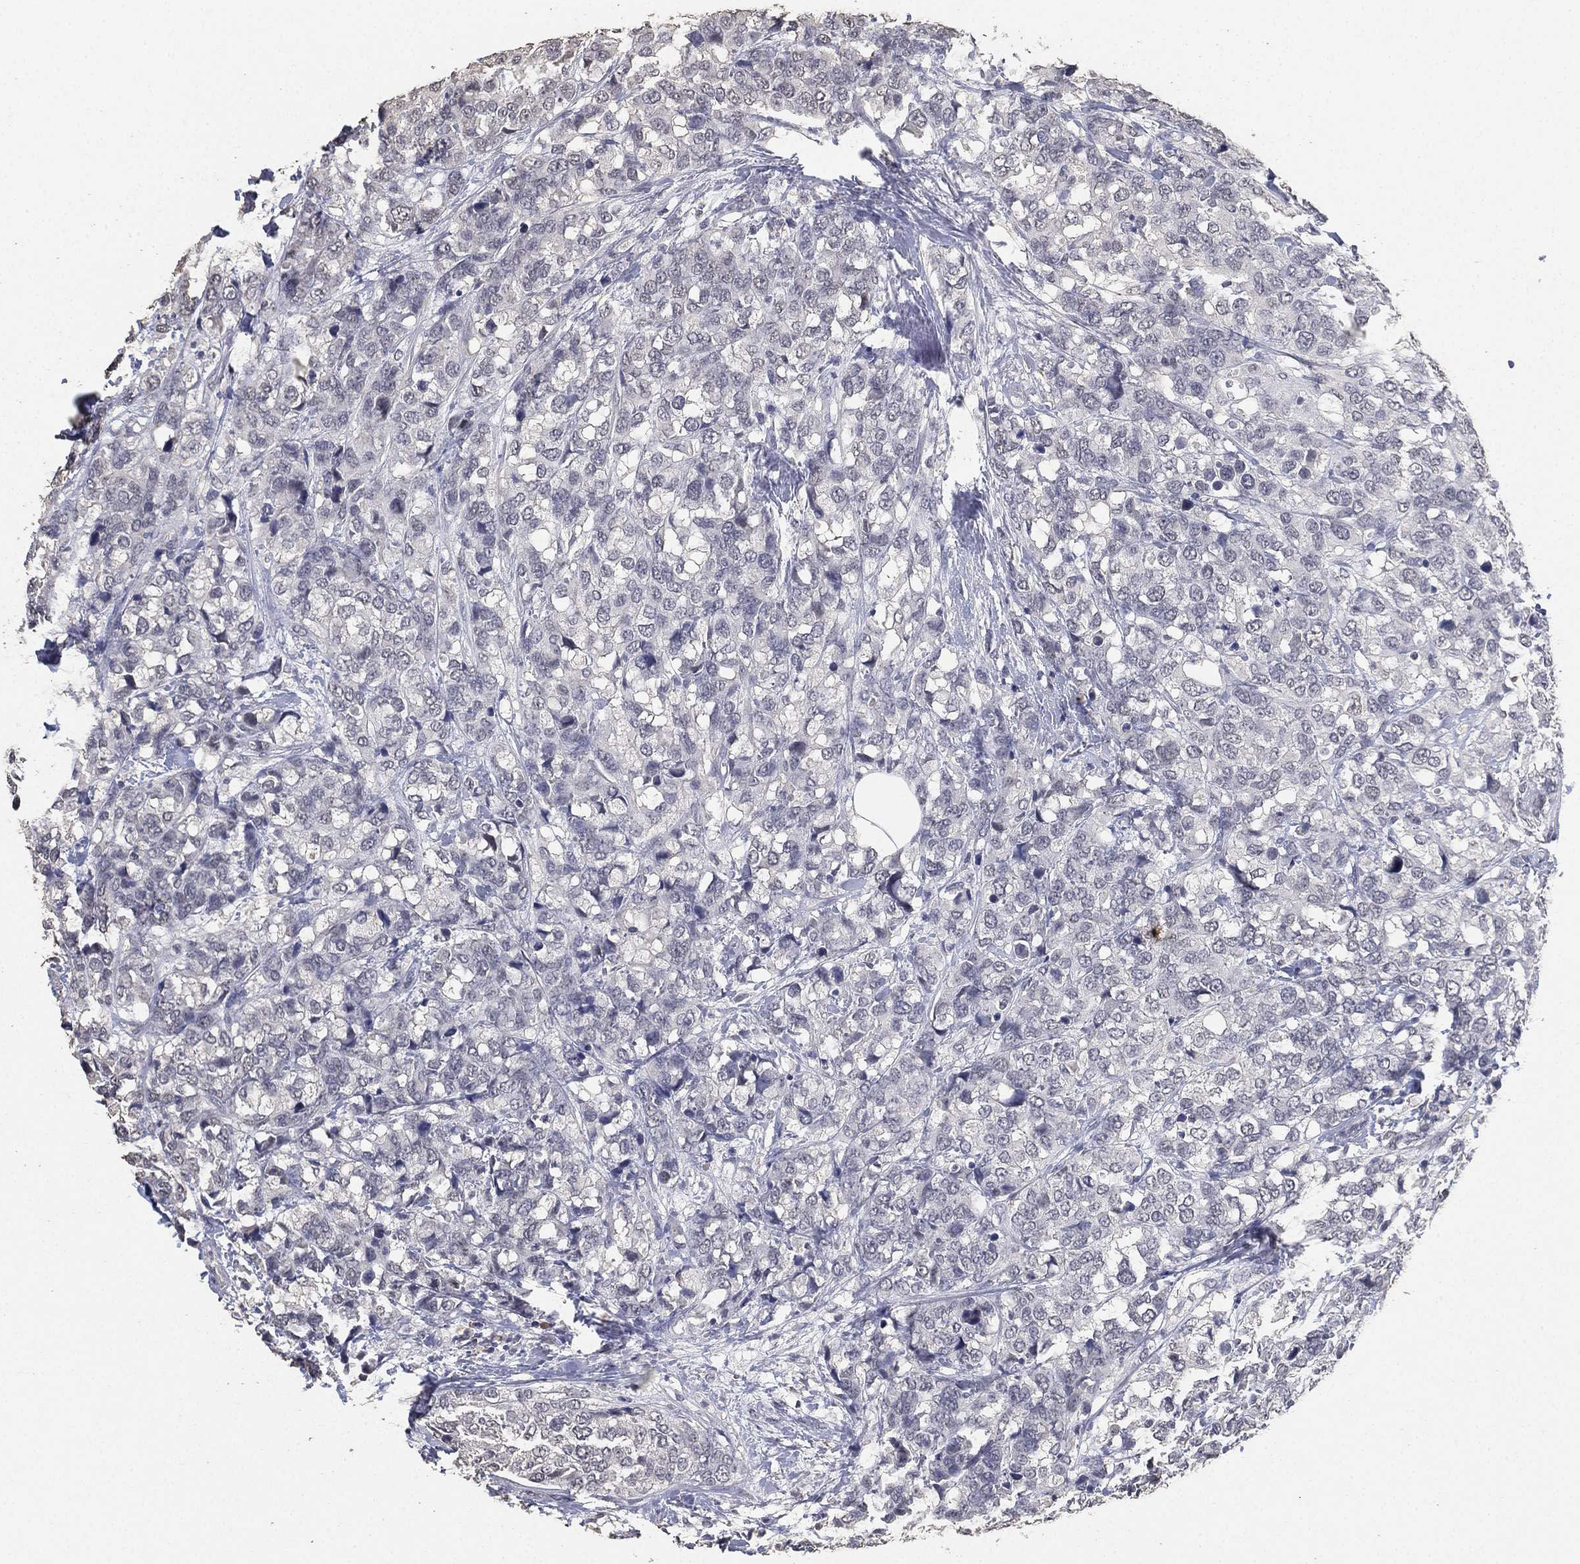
{"staining": {"intensity": "negative", "quantity": "none", "location": "none"}, "tissue": "breast cancer", "cell_type": "Tumor cells", "image_type": "cancer", "snomed": [{"axis": "morphology", "description": "Lobular carcinoma"}, {"axis": "topography", "description": "Breast"}], "caption": "The photomicrograph reveals no staining of tumor cells in breast cancer (lobular carcinoma).", "gene": "DSG1", "patient": {"sex": "female", "age": 59}}